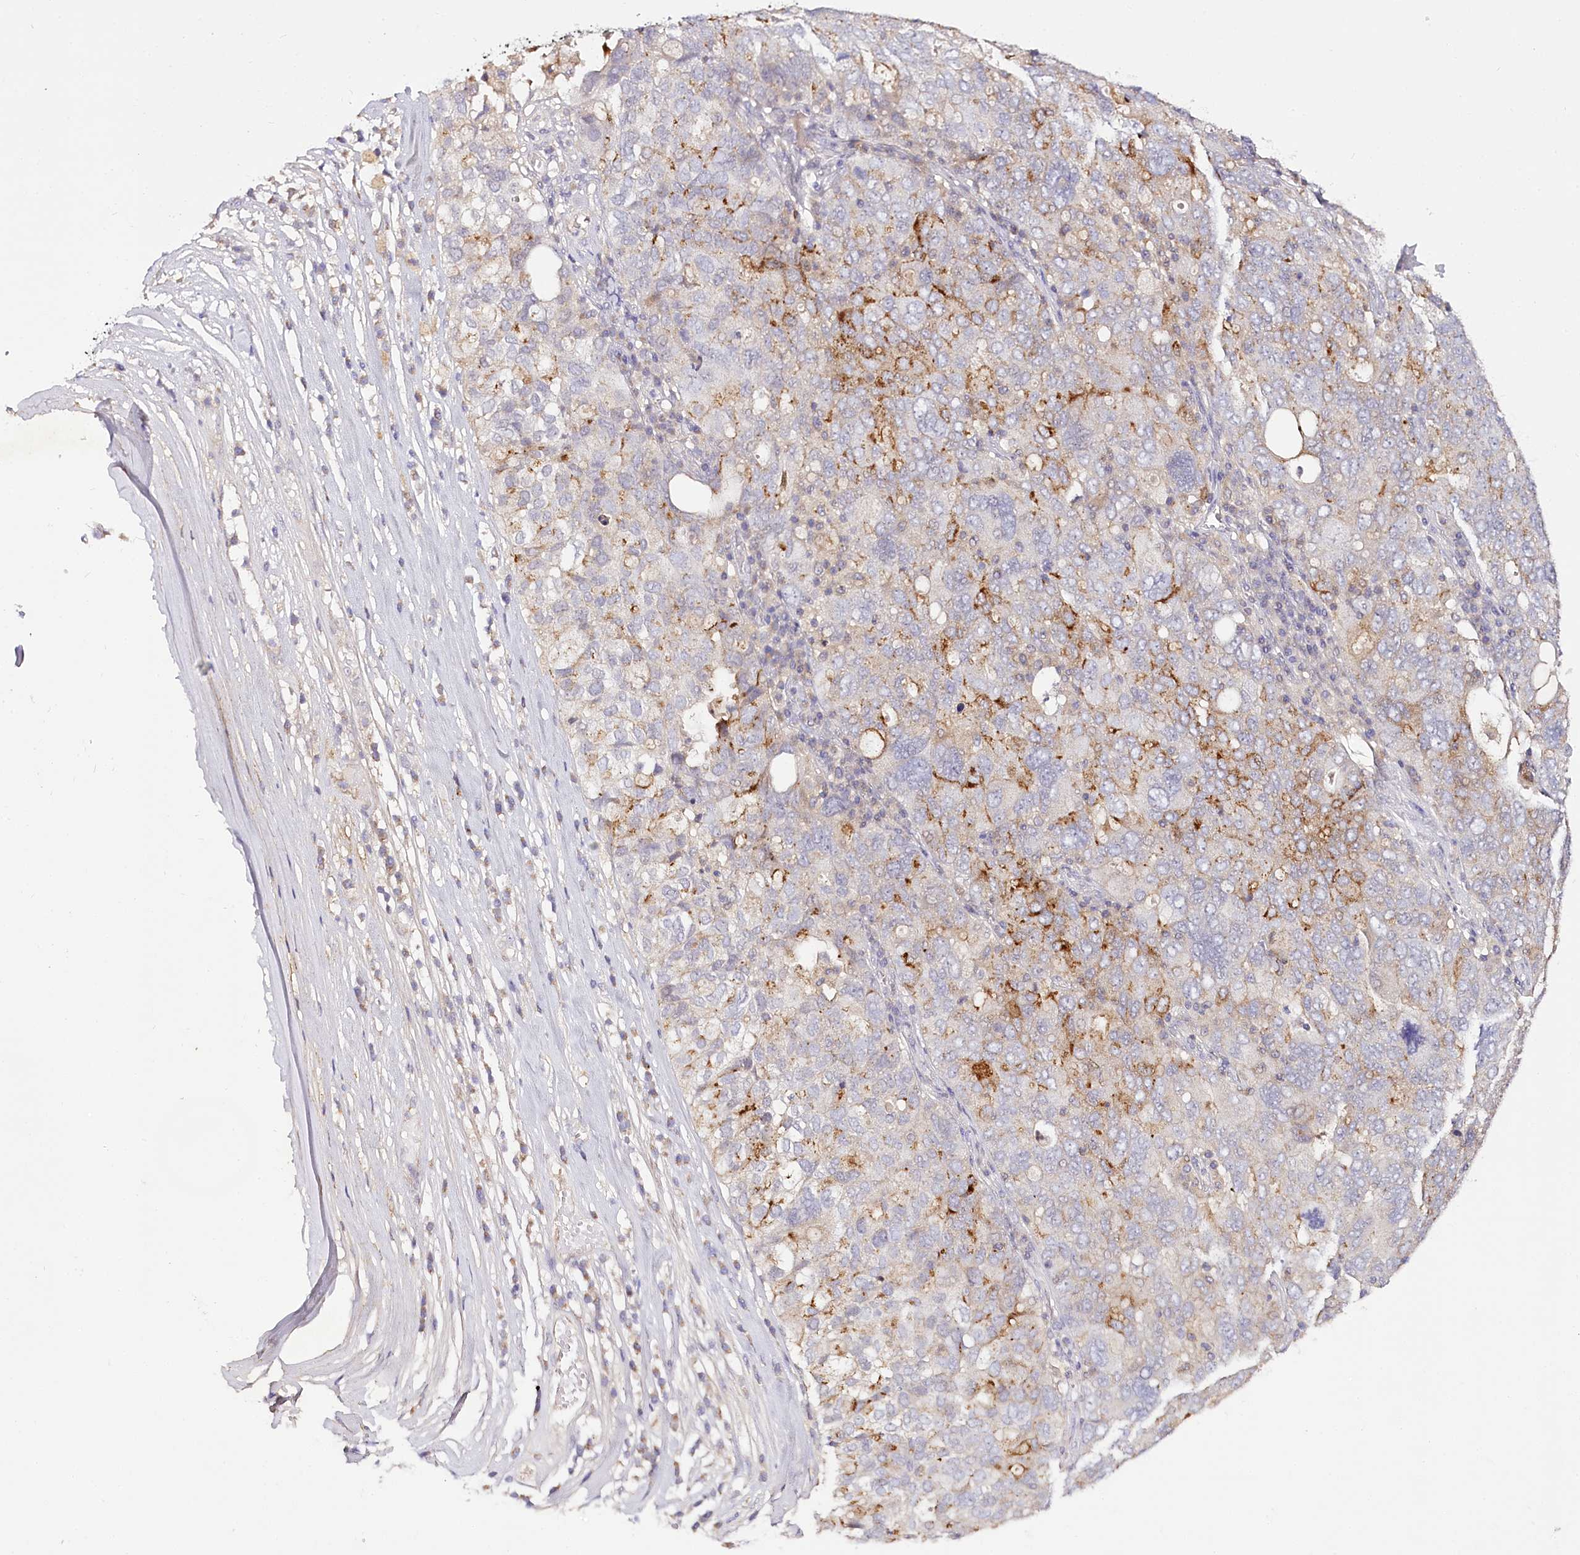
{"staining": {"intensity": "moderate", "quantity": "25%-75%", "location": "cytoplasmic/membranous"}, "tissue": "ovarian cancer", "cell_type": "Tumor cells", "image_type": "cancer", "snomed": [{"axis": "morphology", "description": "Carcinoma, endometroid"}, {"axis": "topography", "description": "Ovary"}], "caption": "High-magnification brightfield microscopy of ovarian endometroid carcinoma stained with DAB (brown) and counterstained with hematoxylin (blue). tumor cells exhibit moderate cytoplasmic/membranous staining is identified in about25%-75% of cells.", "gene": "VWA5A", "patient": {"sex": "female", "age": 62}}